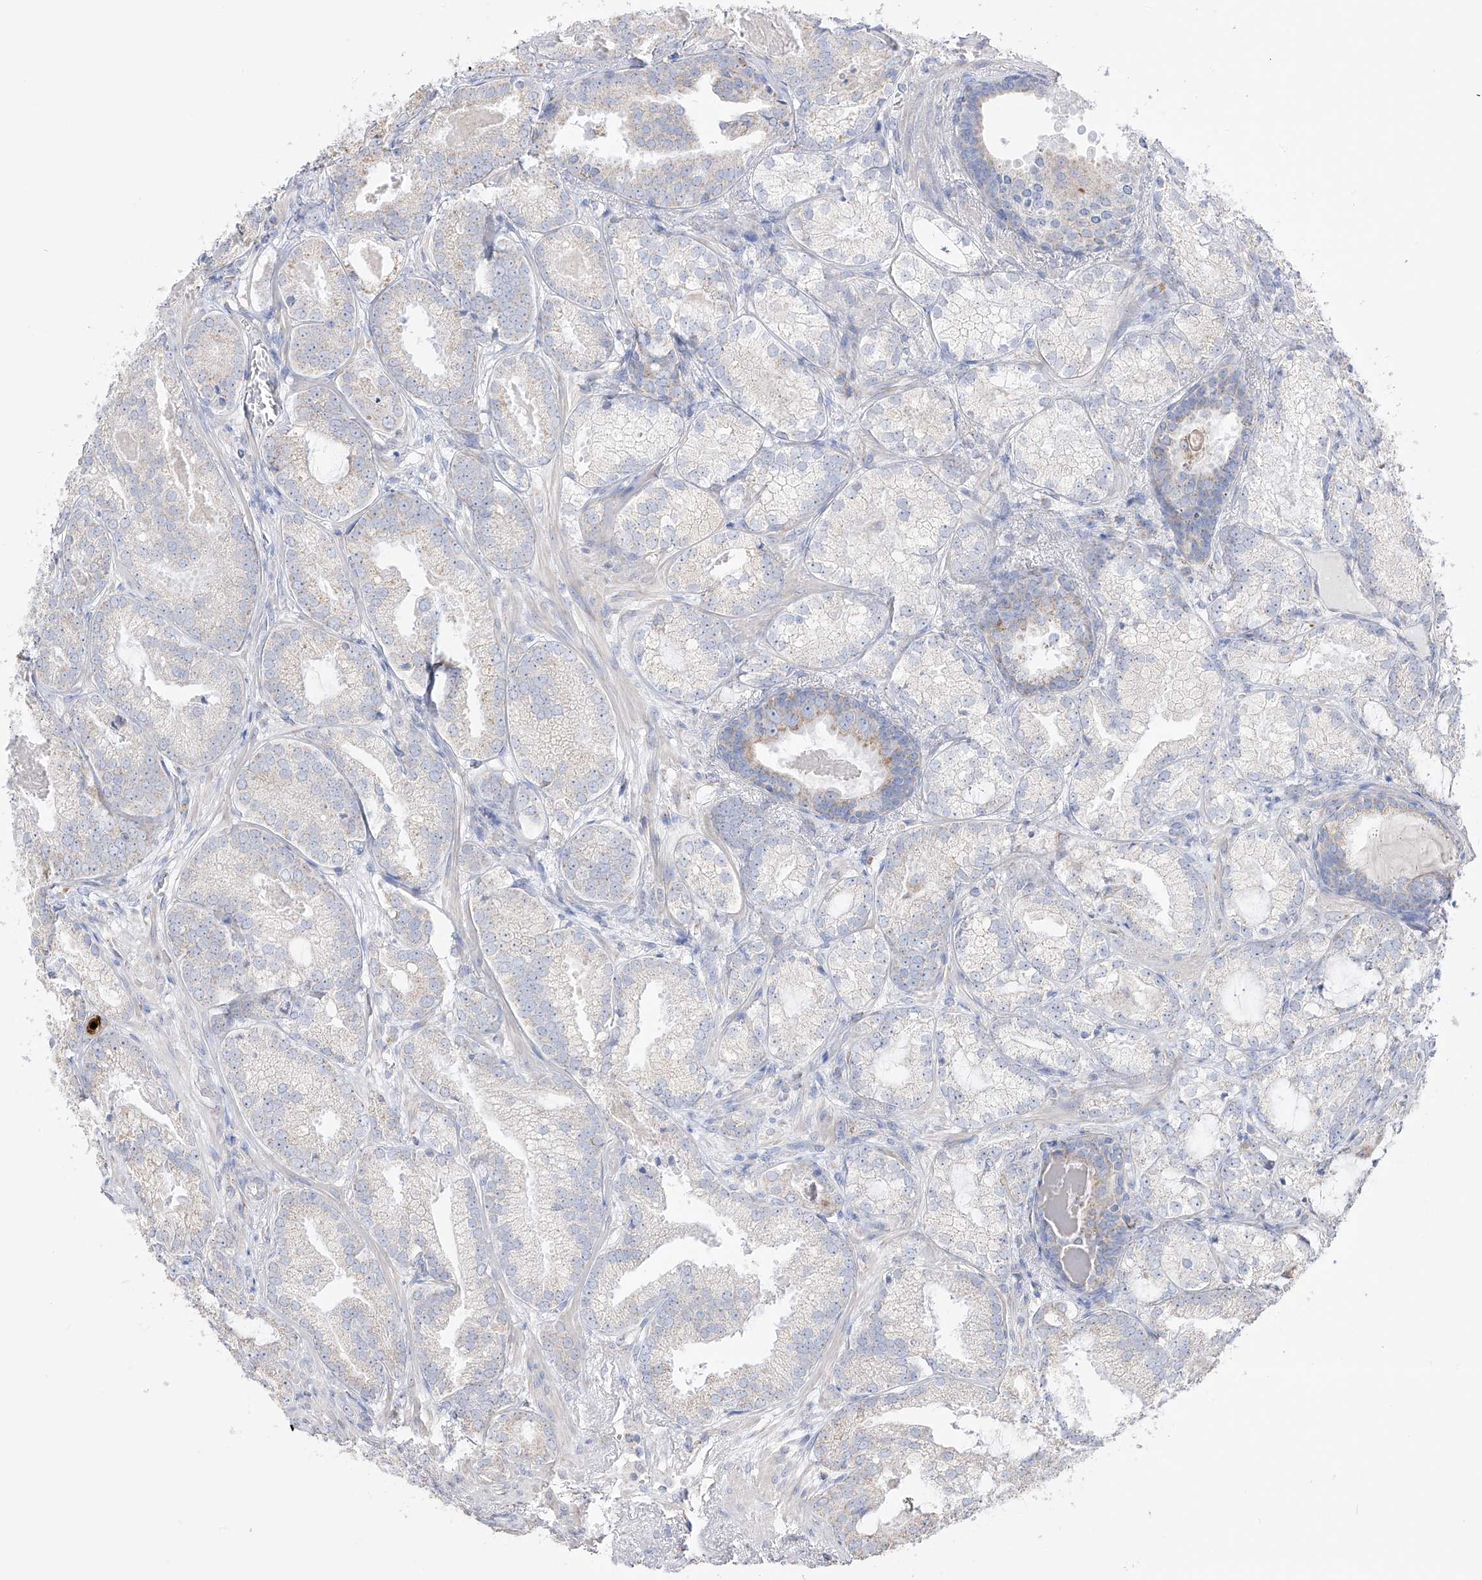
{"staining": {"intensity": "weak", "quantity": "<25%", "location": "cytoplasmic/membranous"}, "tissue": "prostate cancer", "cell_type": "Tumor cells", "image_type": "cancer", "snomed": [{"axis": "morphology", "description": "Normal morphology"}, {"axis": "morphology", "description": "Adenocarcinoma, Low grade"}, {"axis": "topography", "description": "Prostate"}], "caption": "This is an IHC histopathology image of human prostate cancer (adenocarcinoma (low-grade)). There is no staining in tumor cells.", "gene": "RCHY1", "patient": {"sex": "male", "age": 72}}